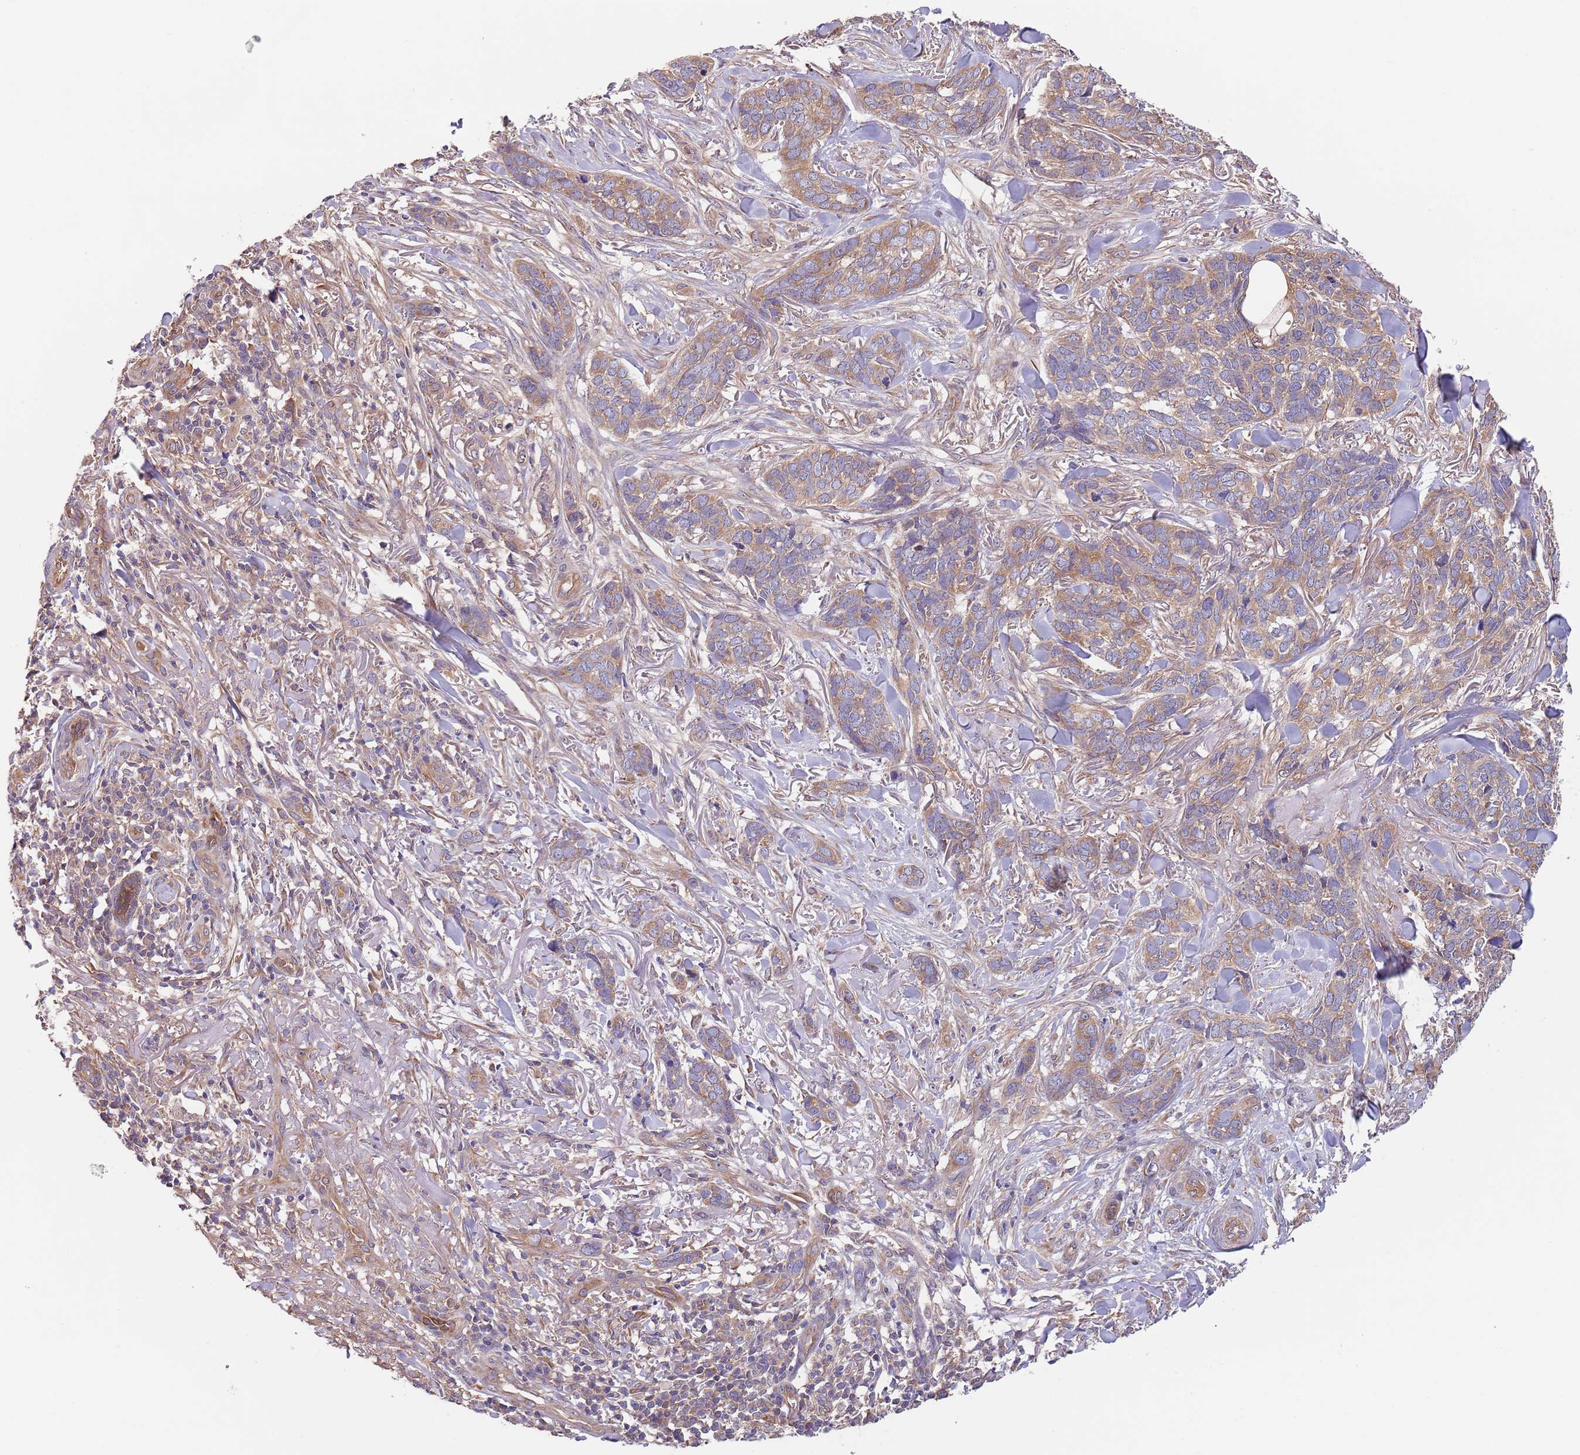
{"staining": {"intensity": "moderate", "quantity": ">75%", "location": "cytoplasmic/membranous"}, "tissue": "skin cancer", "cell_type": "Tumor cells", "image_type": "cancer", "snomed": [{"axis": "morphology", "description": "Basal cell carcinoma"}, {"axis": "topography", "description": "Skin"}], "caption": "A high-resolution photomicrograph shows immunohistochemistry (IHC) staining of skin cancer, which shows moderate cytoplasmic/membranous expression in about >75% of tumor cells. The staining was performed using DAB (3,3'-diaminobenzidine) to visualize the protein expression in brown, while the nuclei were stained in blue with hematoxylin (Magnification: 20x).", "gene": "EIF3F", "patient": {"sex": "male", "age": 86}}